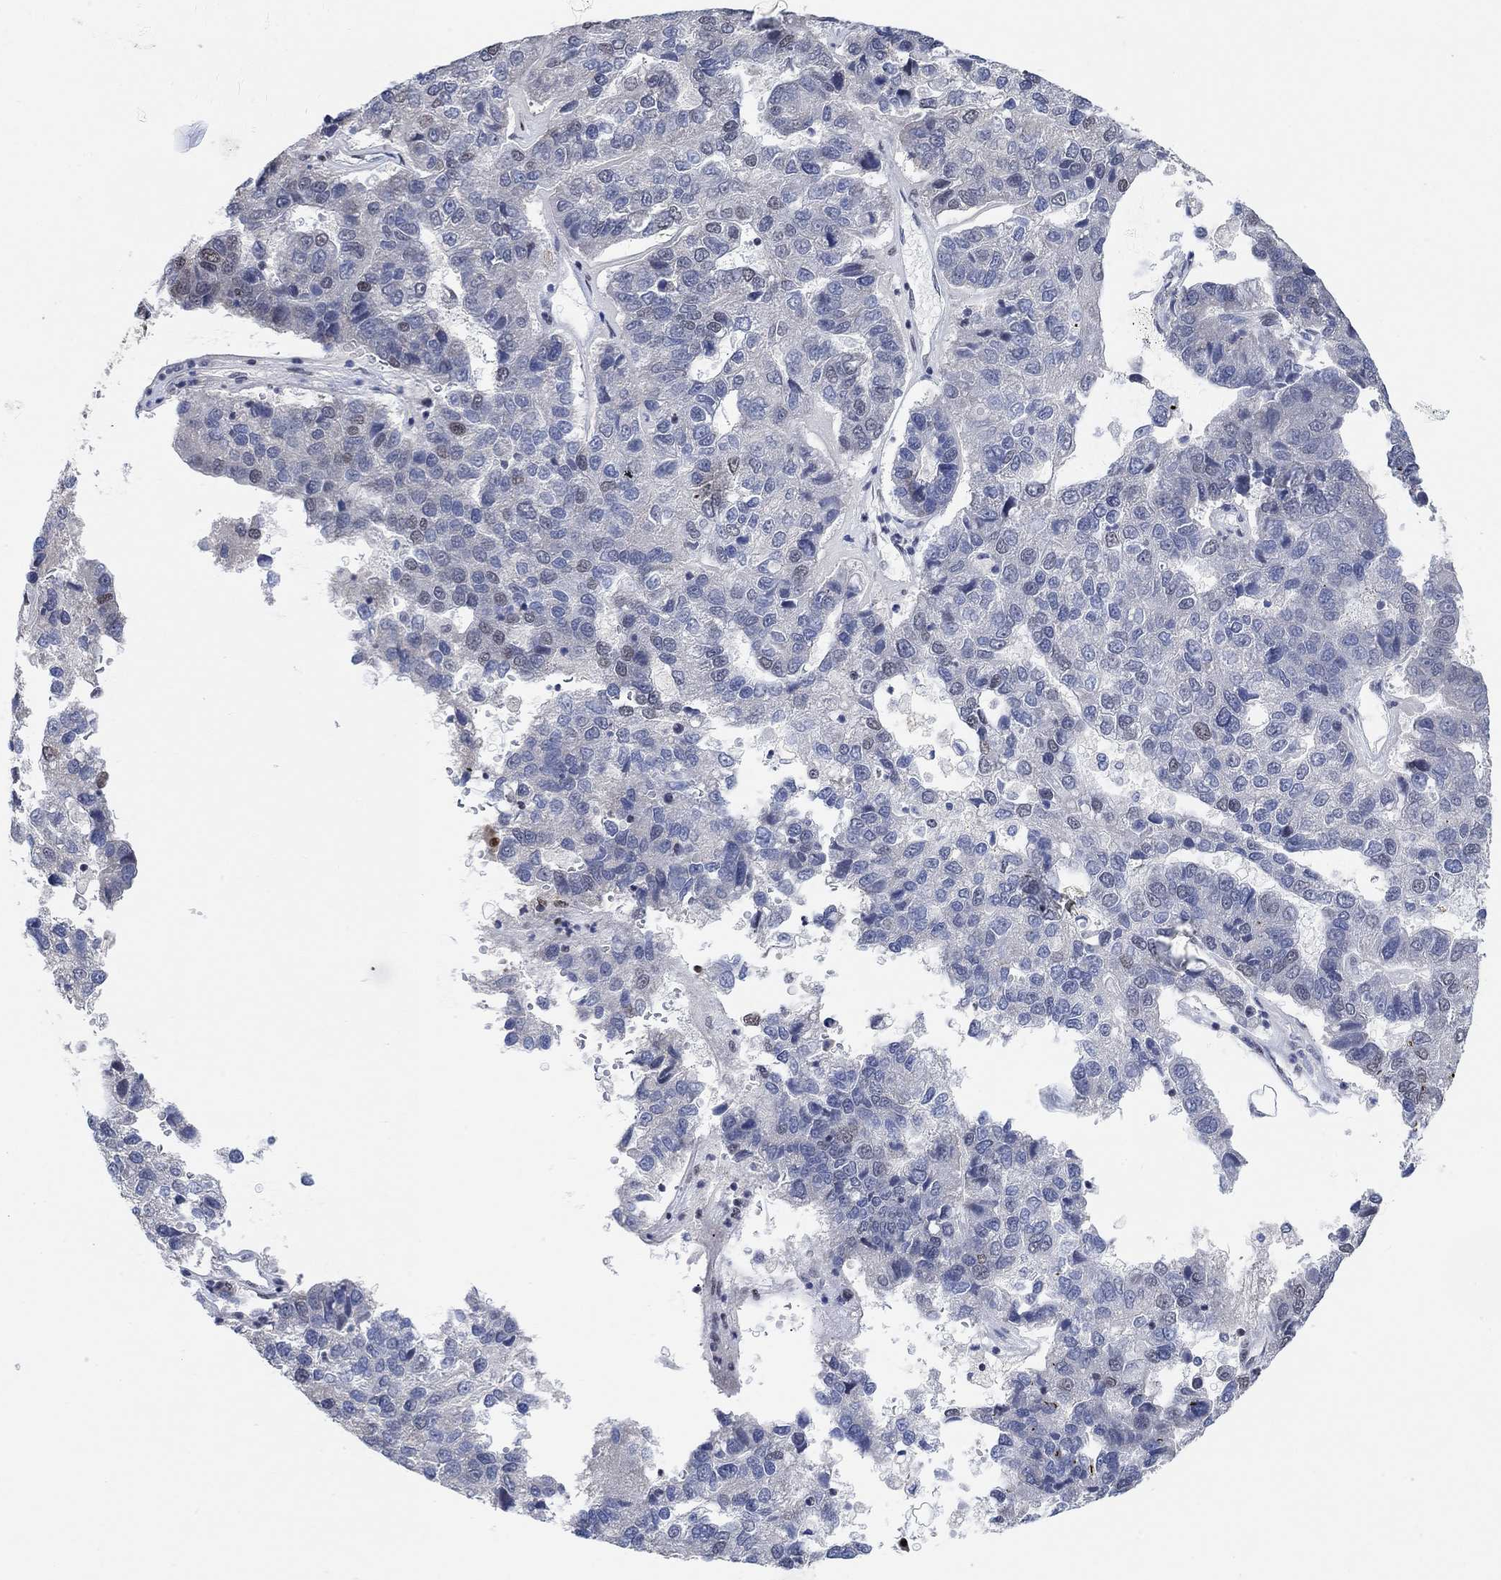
{"staining": {"intensity": "weak", "quantity": "<25%", "location": "nuclear"}, "tissue": "pancreatic cancer", "cell_type": "Tumor cells", "image_type": "cancer", "snomed": [{"axis": "morphology", "description": "Adenocarcinoma, NOS"}, {"axis": "topography", "description": "Pancreas"}], "caption": "Tumor cells show no significant positivity in pancreatic cancer.", "gene": "USP39", "patient": {"sex": "female", "age": 61}}